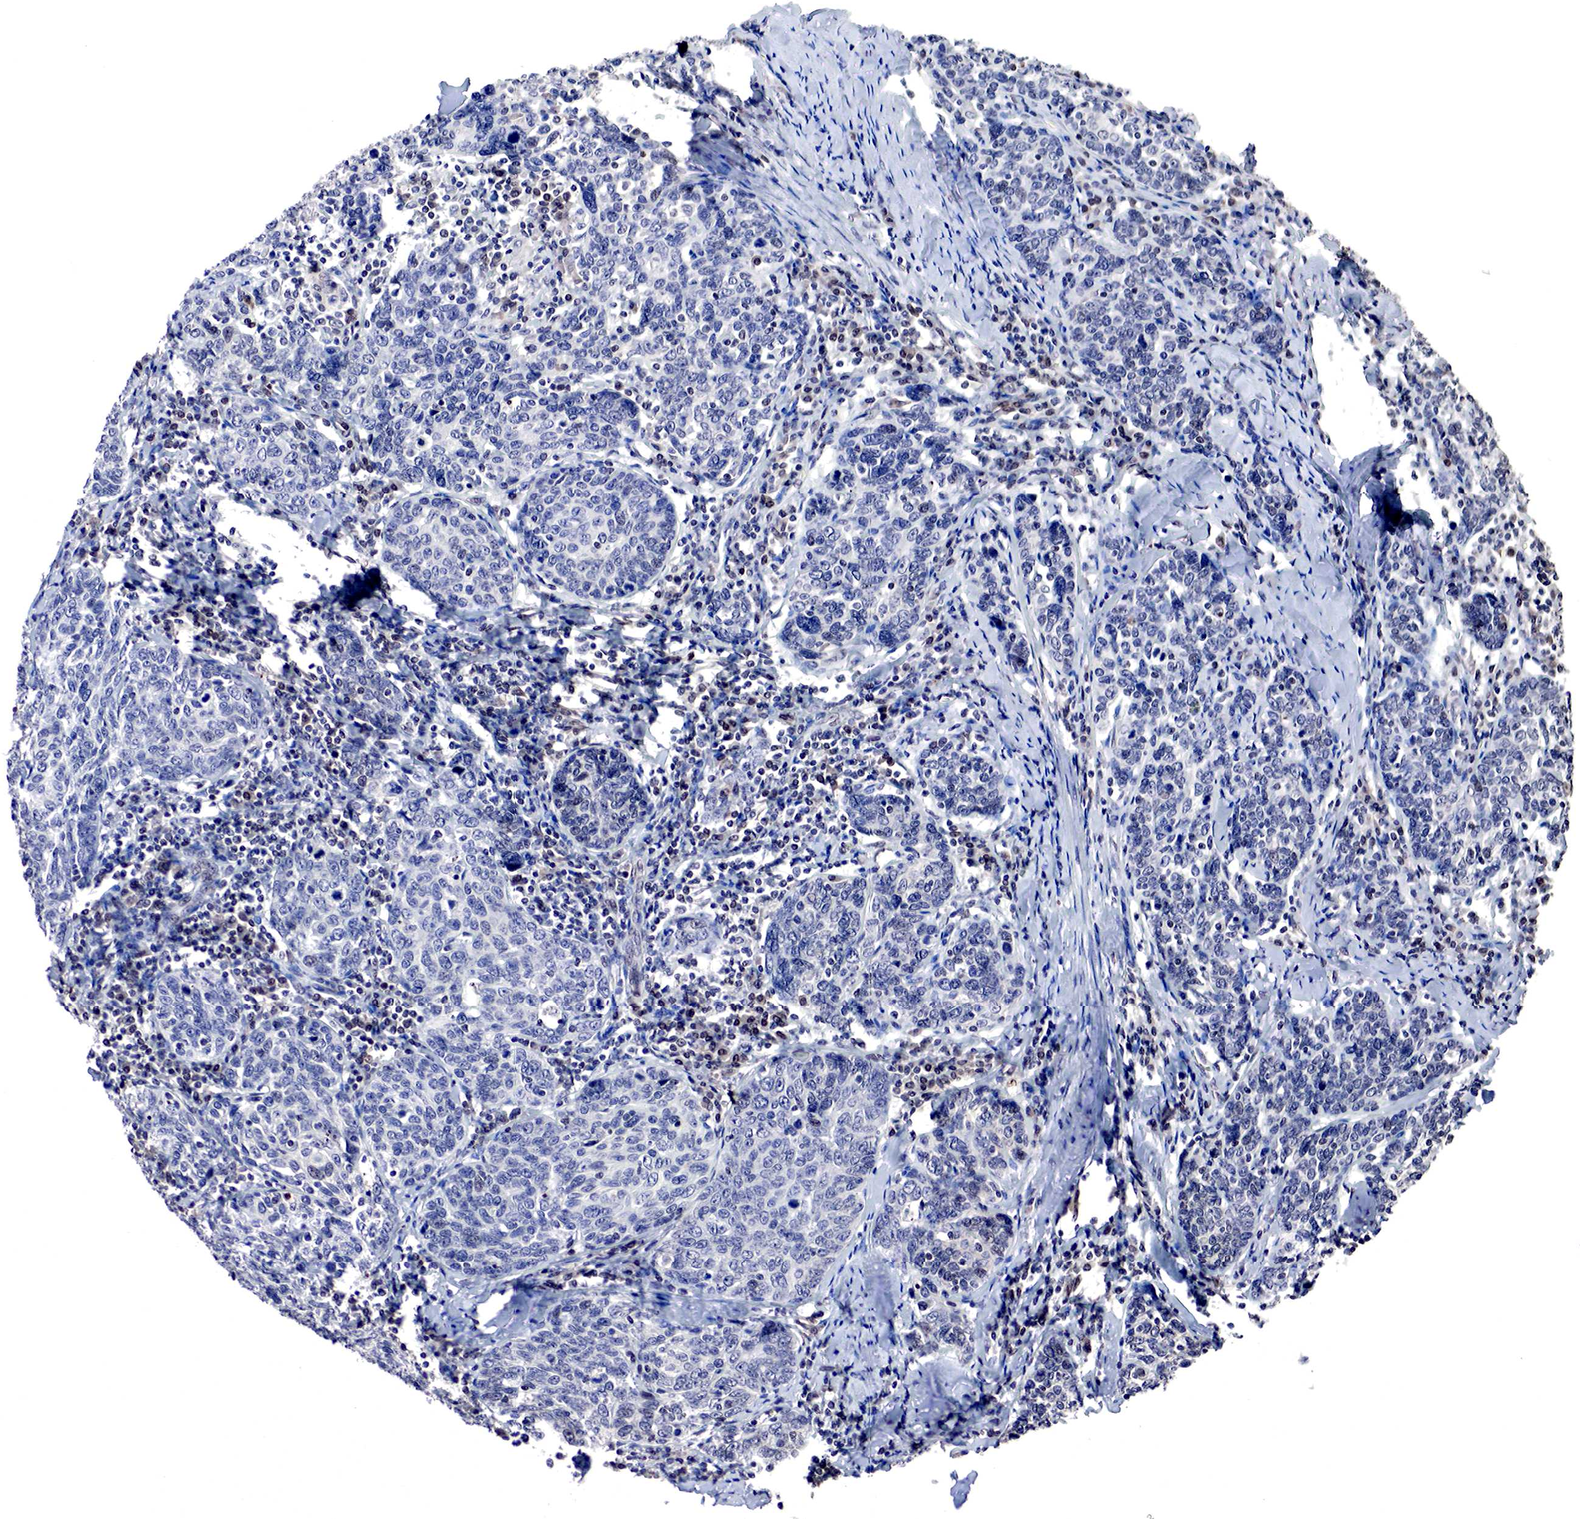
{"staining": {"intensity": "negative", "quantity": "none", "location": "none"}, "tissue": "cervical cancer", "cell_type": "Tumor cells", "image_type": "cancer", "snomed": [{"axis": "morphology", "description": "Squamous cell carcinoma, NOS"}, {"axis": "topography", "description": "Cervix"}], "caption": "The photomicrograph exhibits no significant staining in tumor cells of cervical cancer (squamous cell carcinoma). The staining was performed using DAB to visualize the protein expression in brown, while the nuclei were stained in blue with hematoxylin (Magnification: 20x).", "gene": "DACH2", "patient": {"sex": "female", "age": 41}}